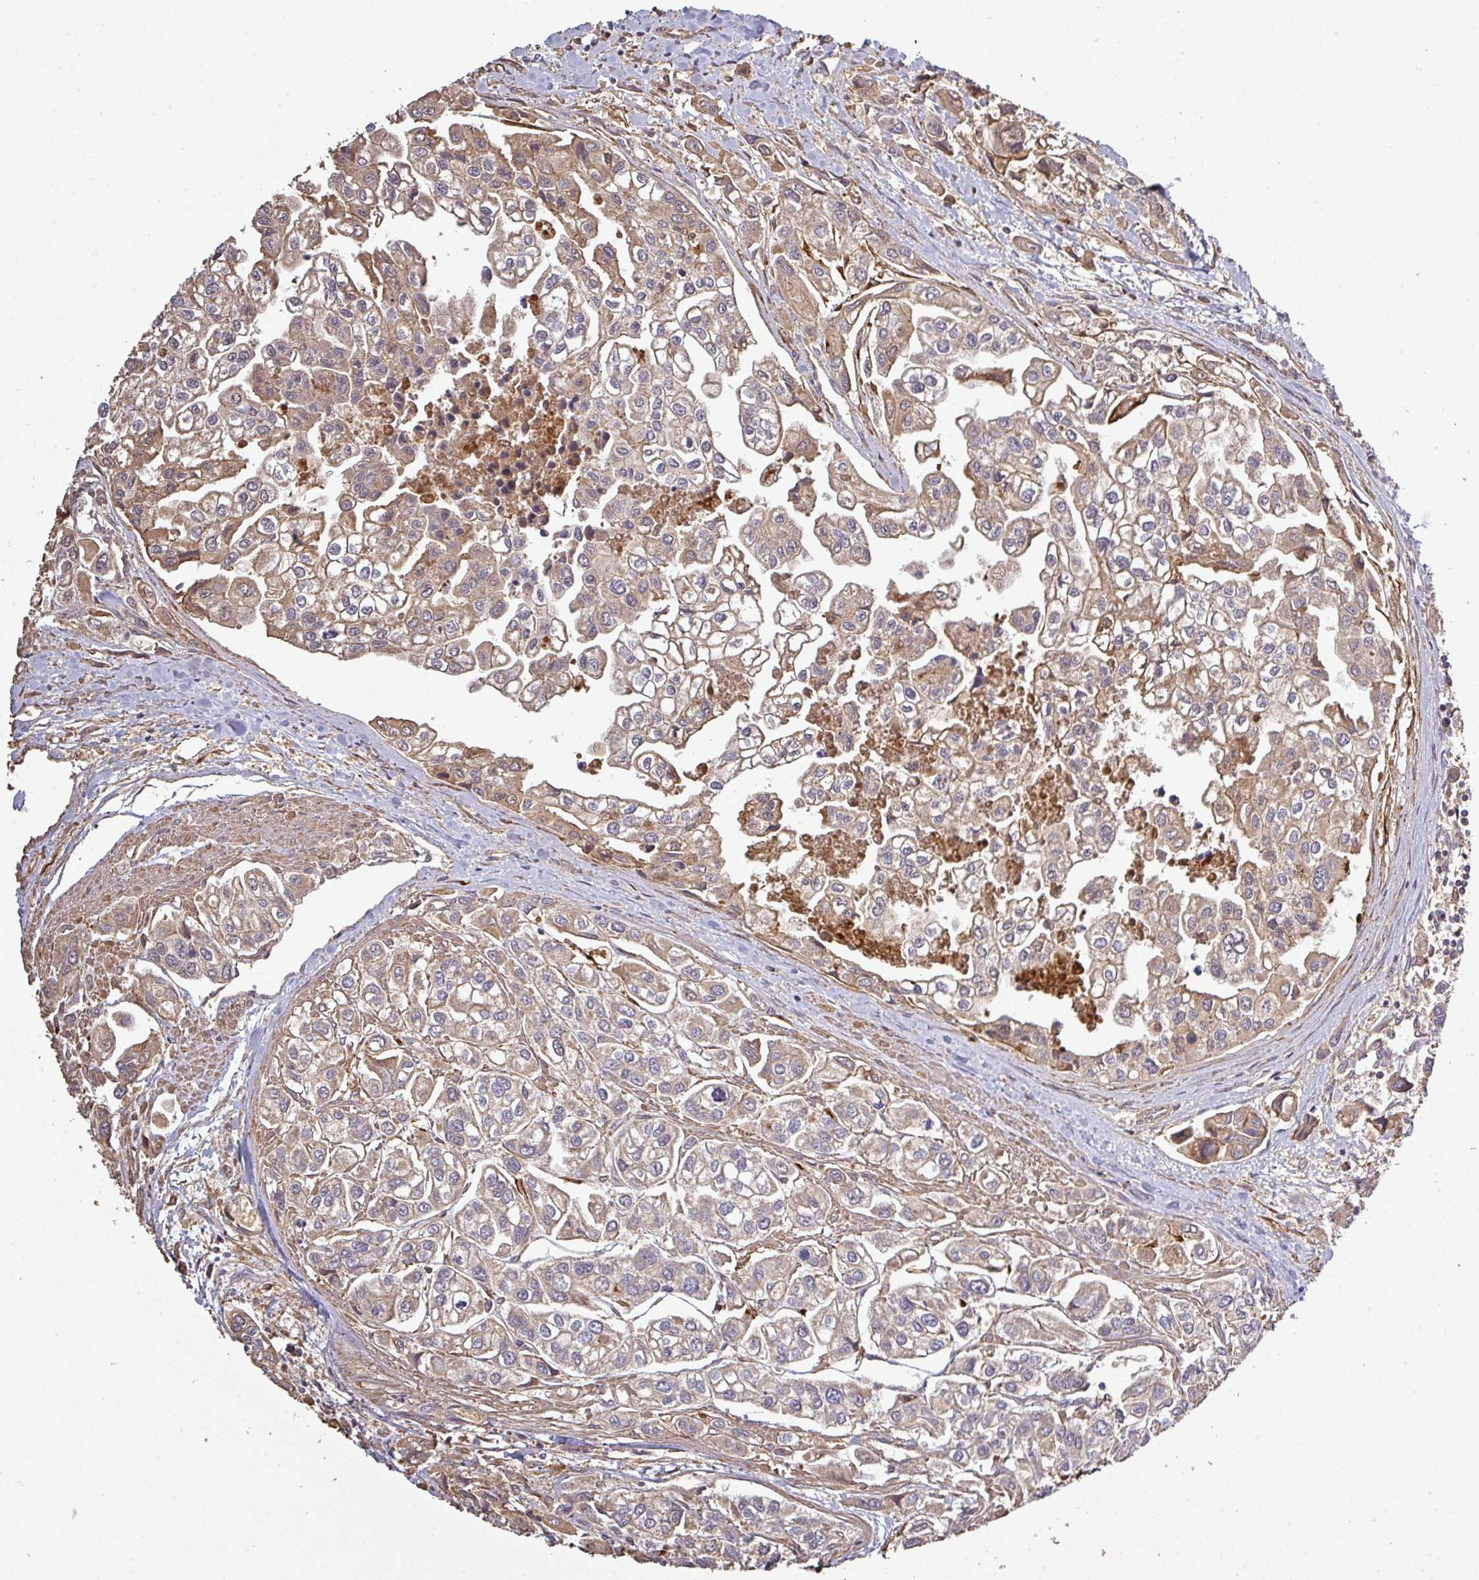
{"staining": {"intensity": "weak", "quantity": ">75%", "location": "cytoplasmic/membranous"}, "tissue": "urothelial cancer", "cell_type": "Tumor cells", "image_type": "cancer", "snomed": [{"axis": "morphology", "description": "Urothelial carcinoma, High grade"}, {"axis": "topography", "description": "Urinary bladder"}], "caption": "A brown stain highlights weak cytoplasmic/membranous staining of a protein in human urothelial carcinoma (high-grade) tumor cells.", "gene": "ISLR", "patient": {"sex": "male", "age": 67}}